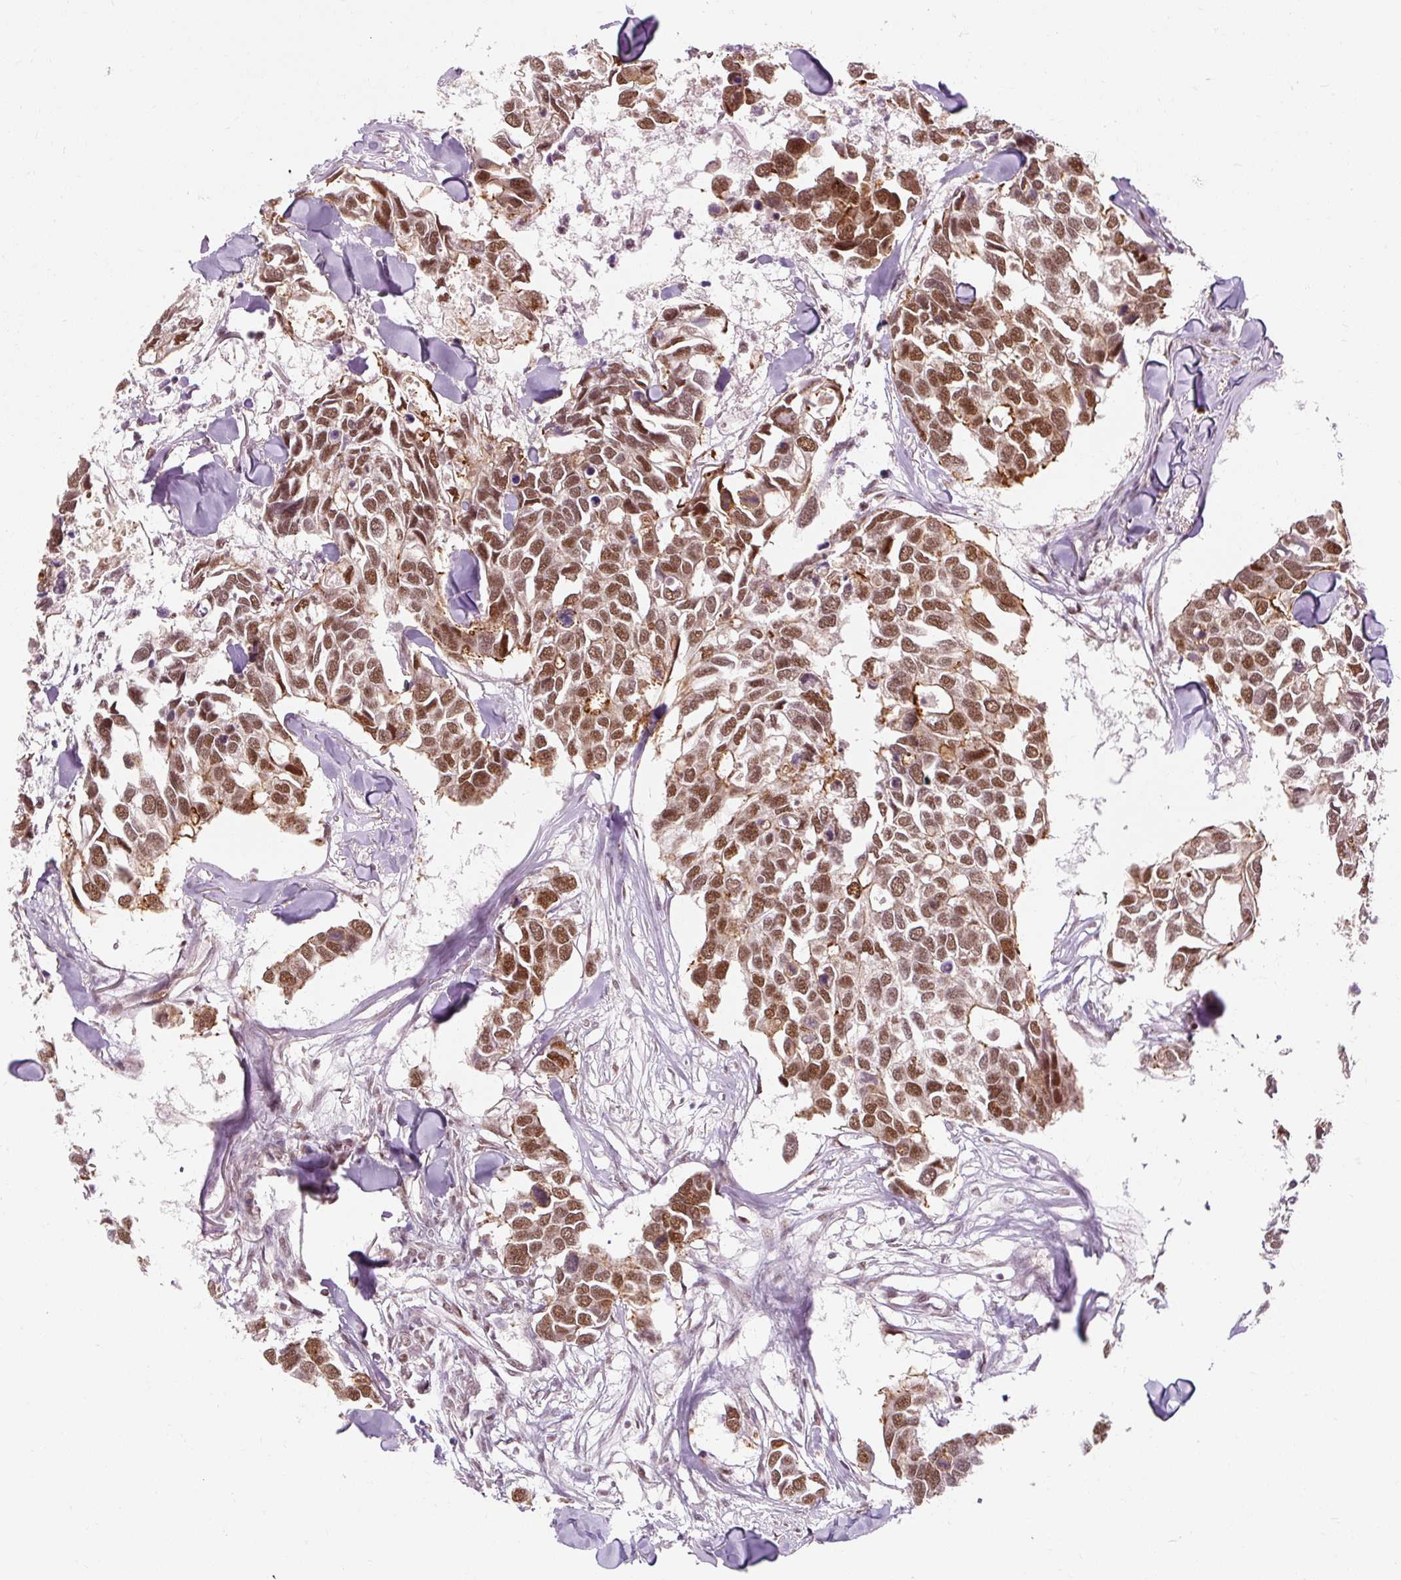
{"staining": {"intensity": "moderate", "quantity": ">75%", "location": "nuclear"}, "tissue": "breast cancer", "cell_type": "Tumor cells", "image_type": "cancer", "snomed": [{"axis": "morphology", "description": "Duct carcinoma"}, {"axis": "topography", "description": "Breast"}], "caption": "An image of breast cancer stained for a protein reveals moderate nuclear brown staining in tumor cells. Nuclei are stained in blue.", "gene": "CSTF1", "patient": {"sex": "female", "age": 83}}